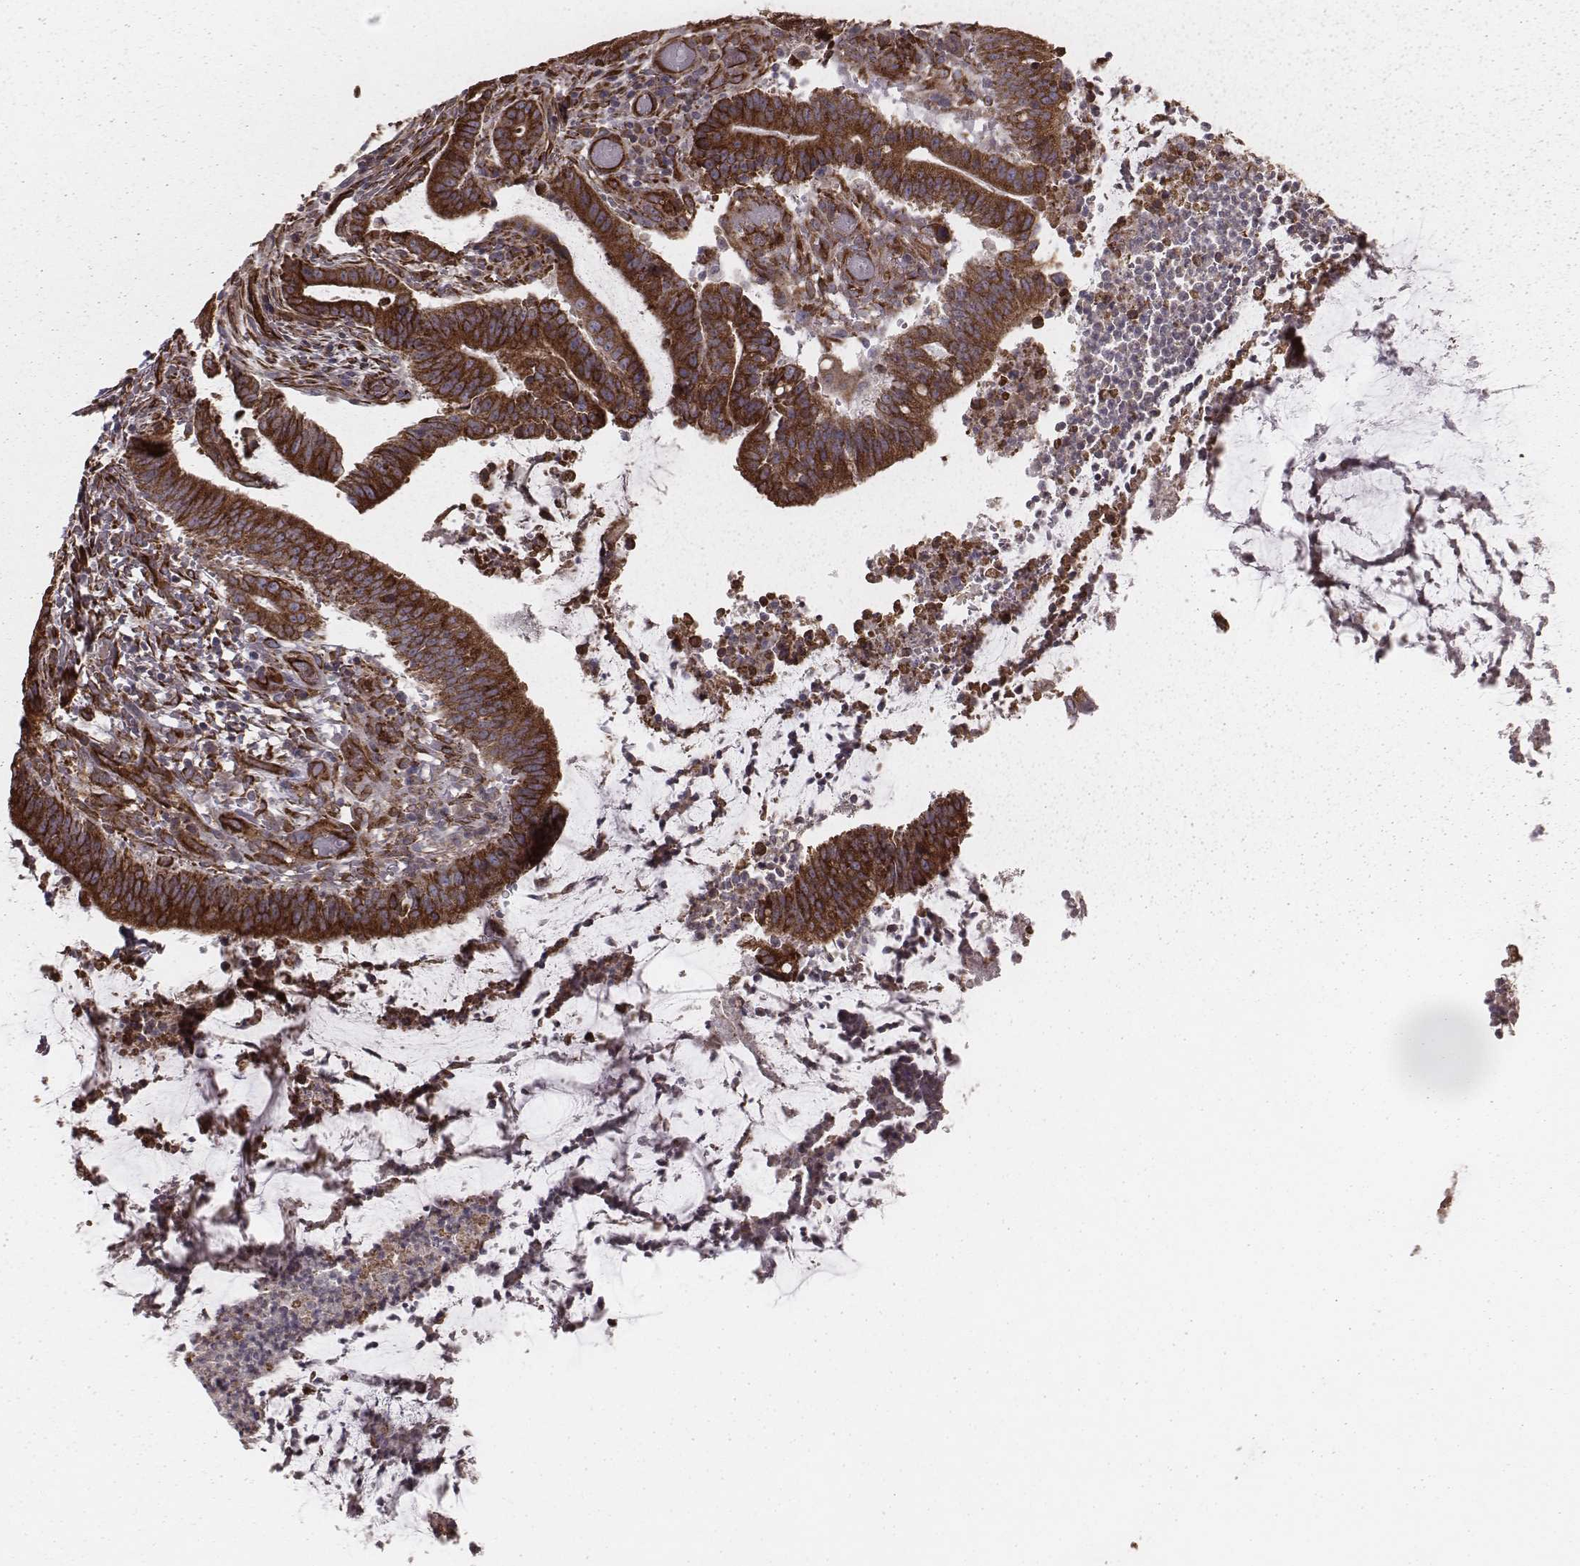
{"staining": {"intensity": "strong", "quantity": ">75%", "location": "cytoplasmic/membranous"}, "tissue": "colorectal cancer", "cell_type": "Tumor cells", "image_type": "cancer", "snomed": [{"axis": "morphology", "description": "Adenocarcinoma, NOS"}, {"axis": "topography", "description": "Colon"}], "caption": "Immunohistochemical staining of human adenocarcinoma (colorectal) shows high levels of strong cytoplasmic/membranous protein positivity in about >75% of tumor cells.", "gene": "PALMD", "patient": {"sex": "female", "age": 43}}